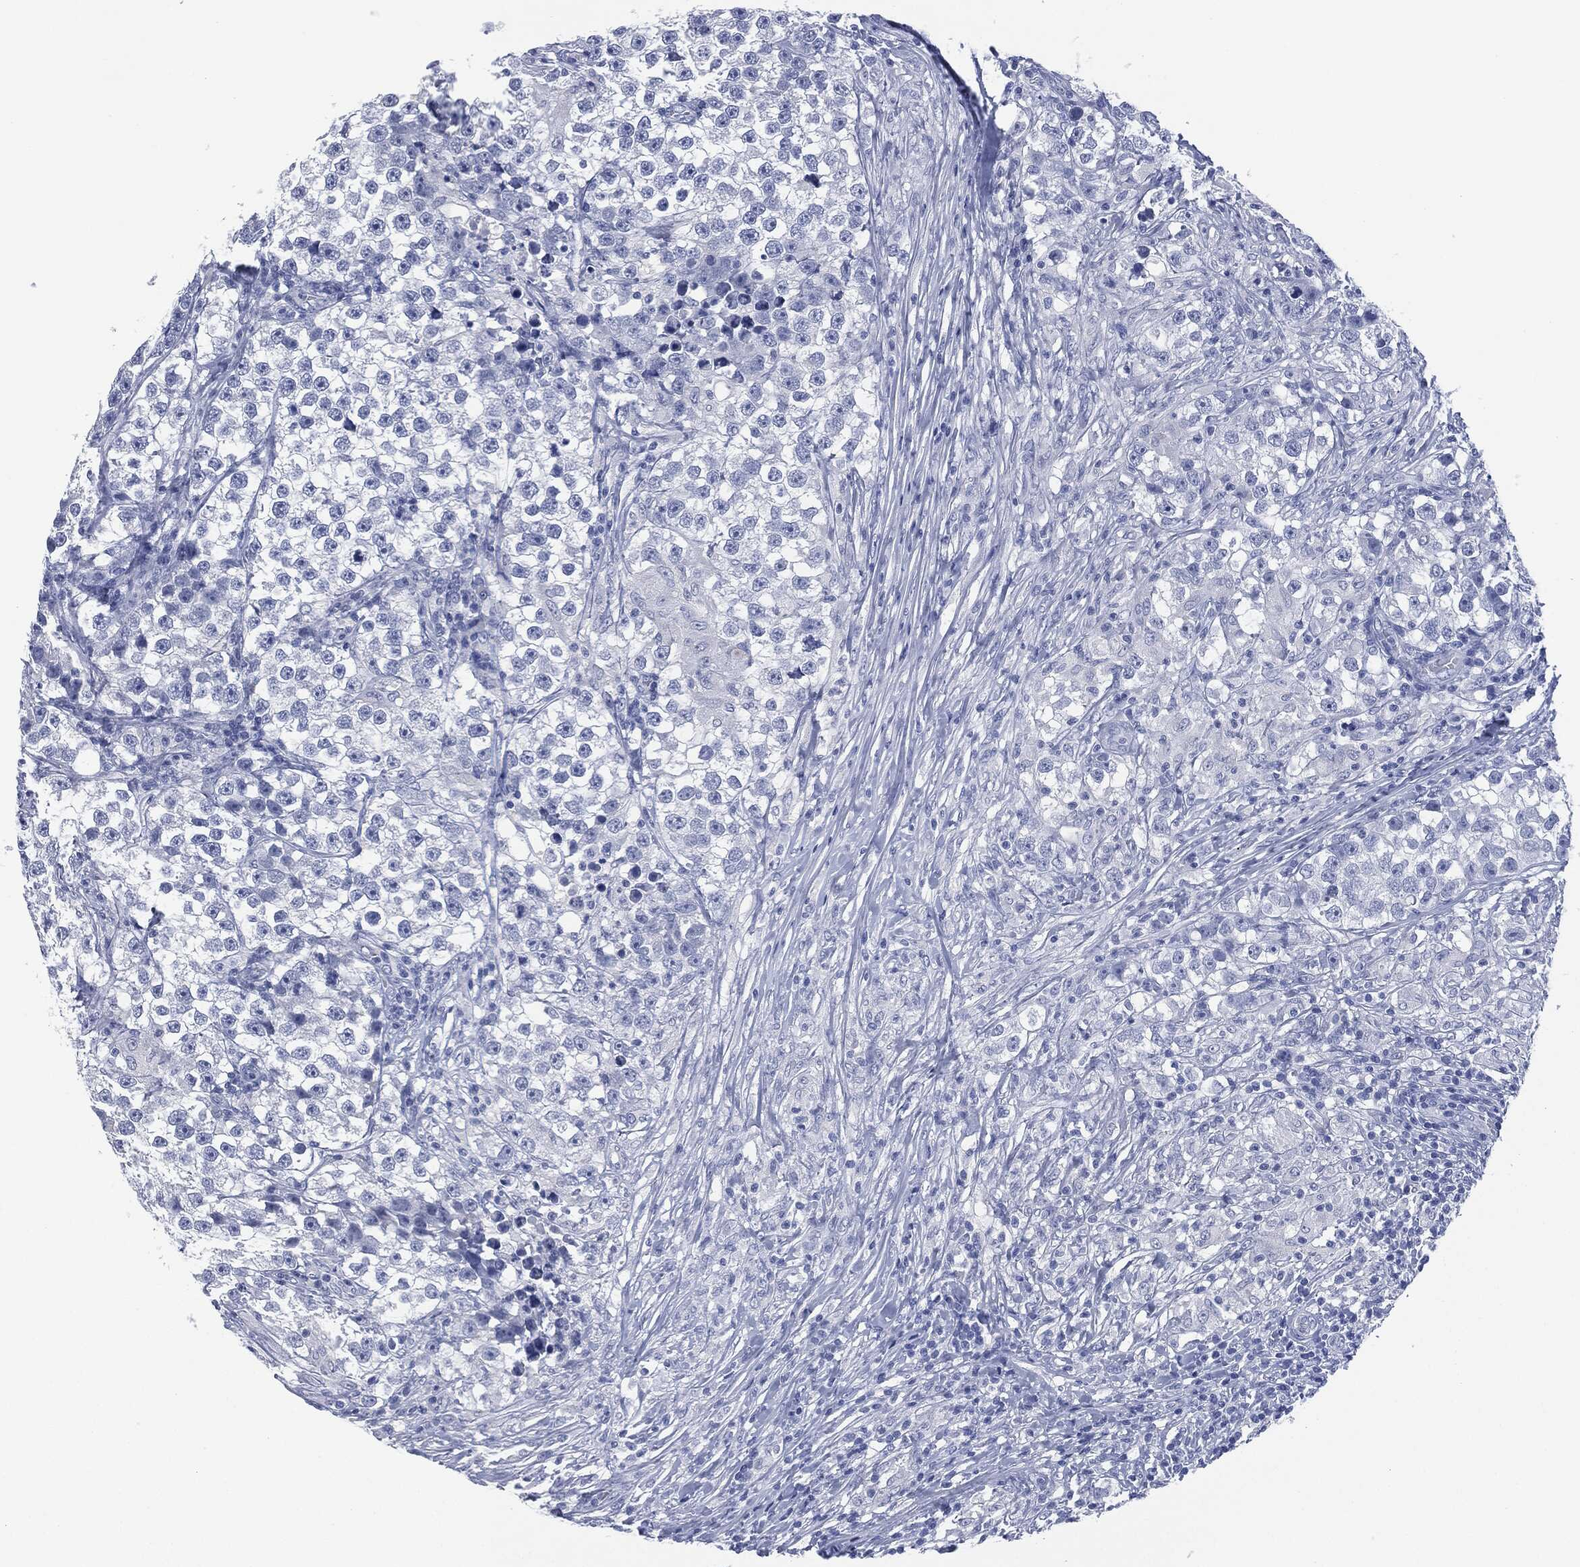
{"staining": {"intensity": "negative", "quantity": "none", "location": "none"}, "tissue": "testis cancer", "cell_type": "Tumor cells", "image_type": "cancer", "snomed": [{"axis": "morphology", "description": "Seminoma, NOS"}, {"axis": "topography", "description": "Testis"}], "caption": "Tumor cells show no significant protein expression in testis seminoma.", "gene": "MUC16", "patient": {"sex": "male", "age": 46}}